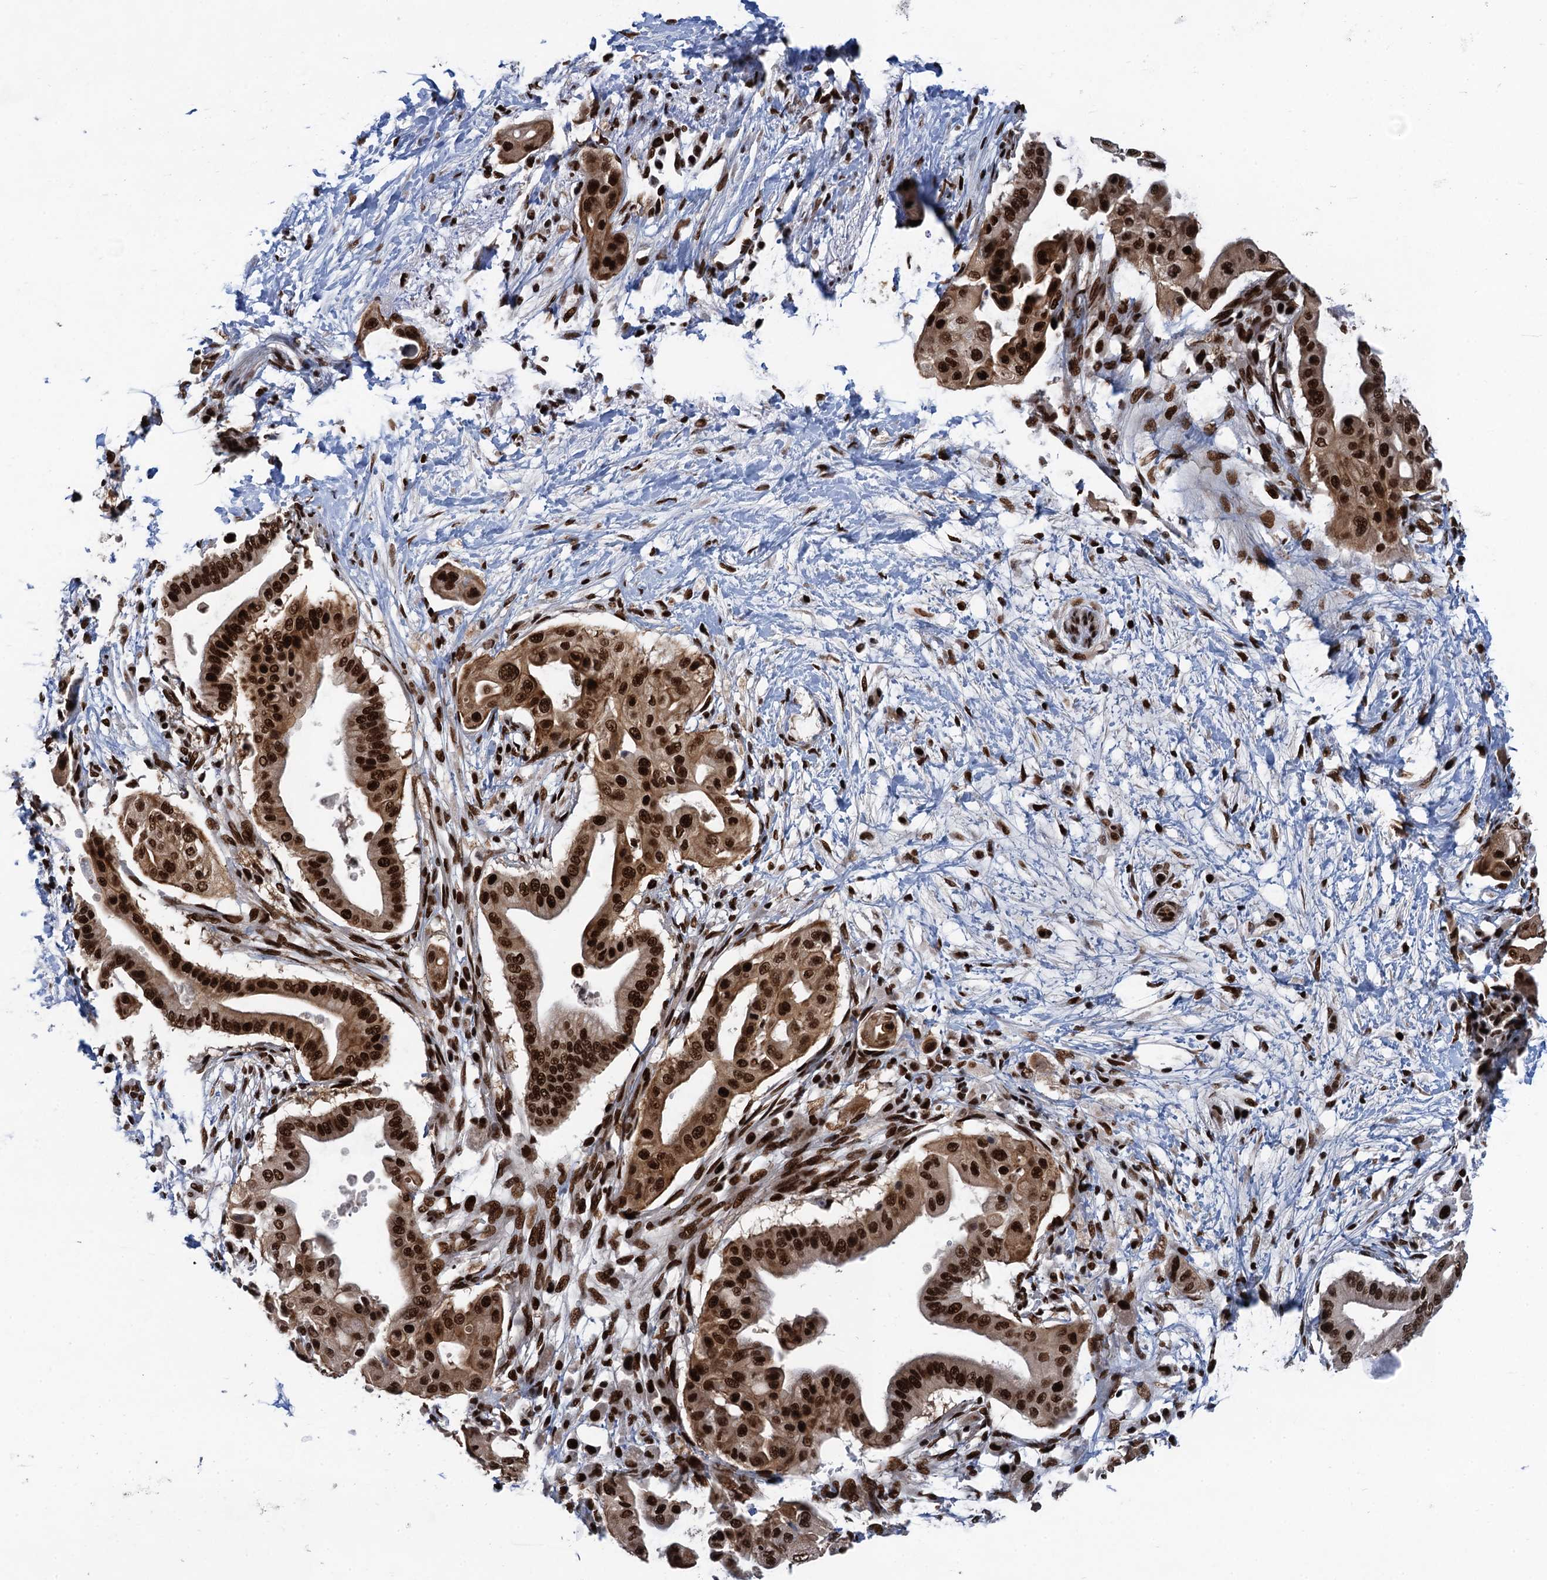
{"staining": {"intensity": "strong", "quantity": ">75%", "location": "cytoplasmic/membranous,nuclear"}, "tissue": "pancreatic cancer", "cell_type": "Tumor cells", "image_type": "cancer", "snomed": [{"axis": "morphology", "description": "Adenocarcinoma, NOS"}, {"axis": "topography", "description": "Pancreas"}], "caption": "An IHC photomicrograph of tumor tissue is shown. Protein staining in brown highlights strong cytoplasmic/membranous and nuclear positivity in adenocarcinoma (pancreatic) within tumor cells. Using DAB (3,3'-diaminobenzidine) (brown) and hematoxylin (blue) stains, captured at high magnification using brightfield microscopy.", "gene": "PPP4R1", "patient": {"sex": "male", "age": 68}}